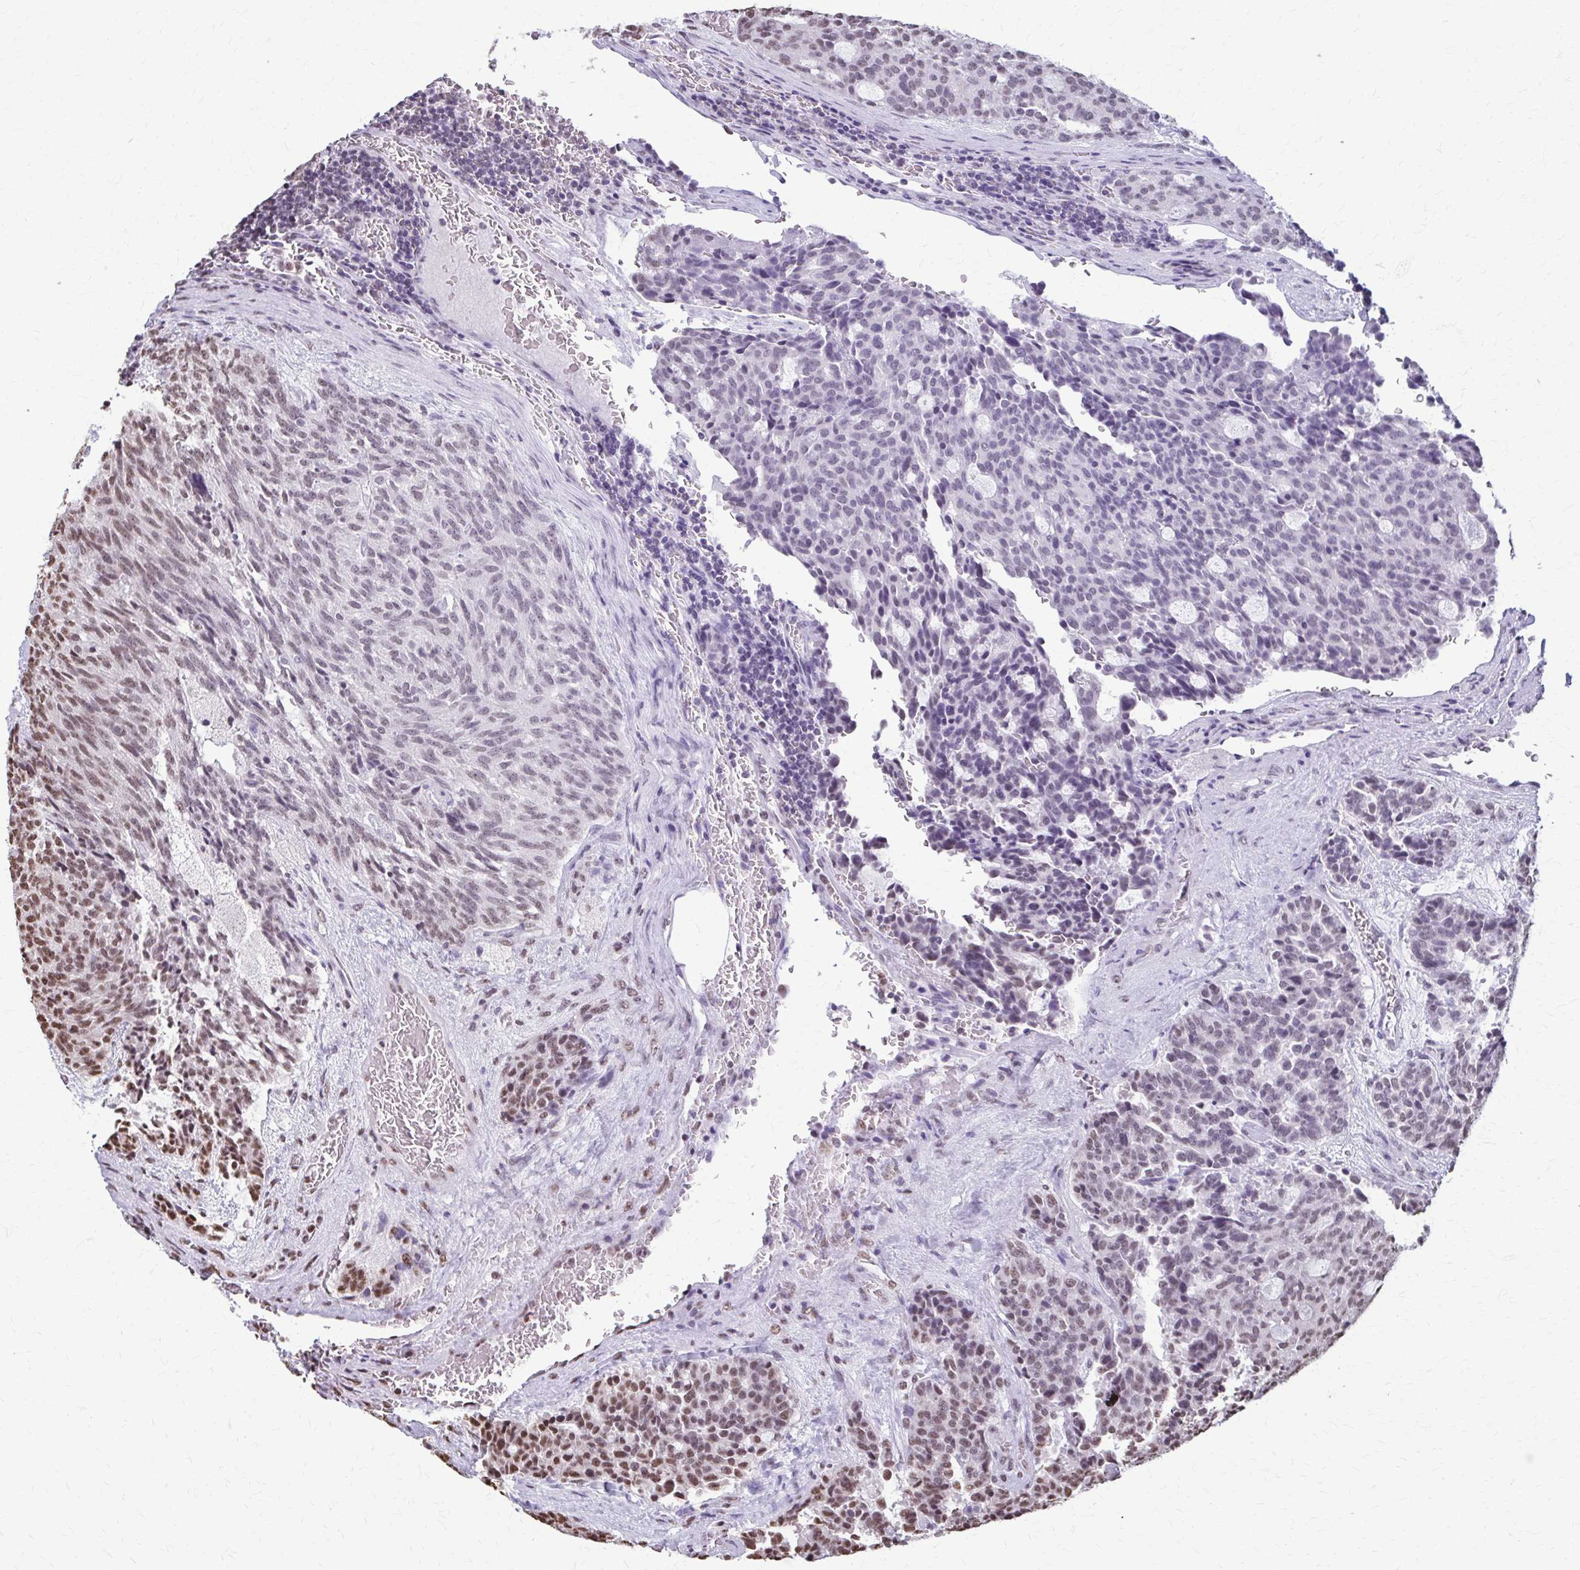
{"staining": {"intensity": "moderate", "quantity": "<25%", "location": "nuclear"}, "tissue": "carcinoid", "cell_type": "Tumor cells", "image_type": "cancer", "snomed": [{"axis": "morphology", "description": "Carcinoid, malignant, NOS"}, {"axis": "topography", "description": "Pancreas"}], "caption": "IHC of human malignant carcinoid displays low levels of moderate nuclear positivity in approximately <25% of tumor cells. (DAB = brown stain, brightfield microscopy at high magnification).", "gene": "SNRPA", "patient": {"sex": "female", "age": 54}}